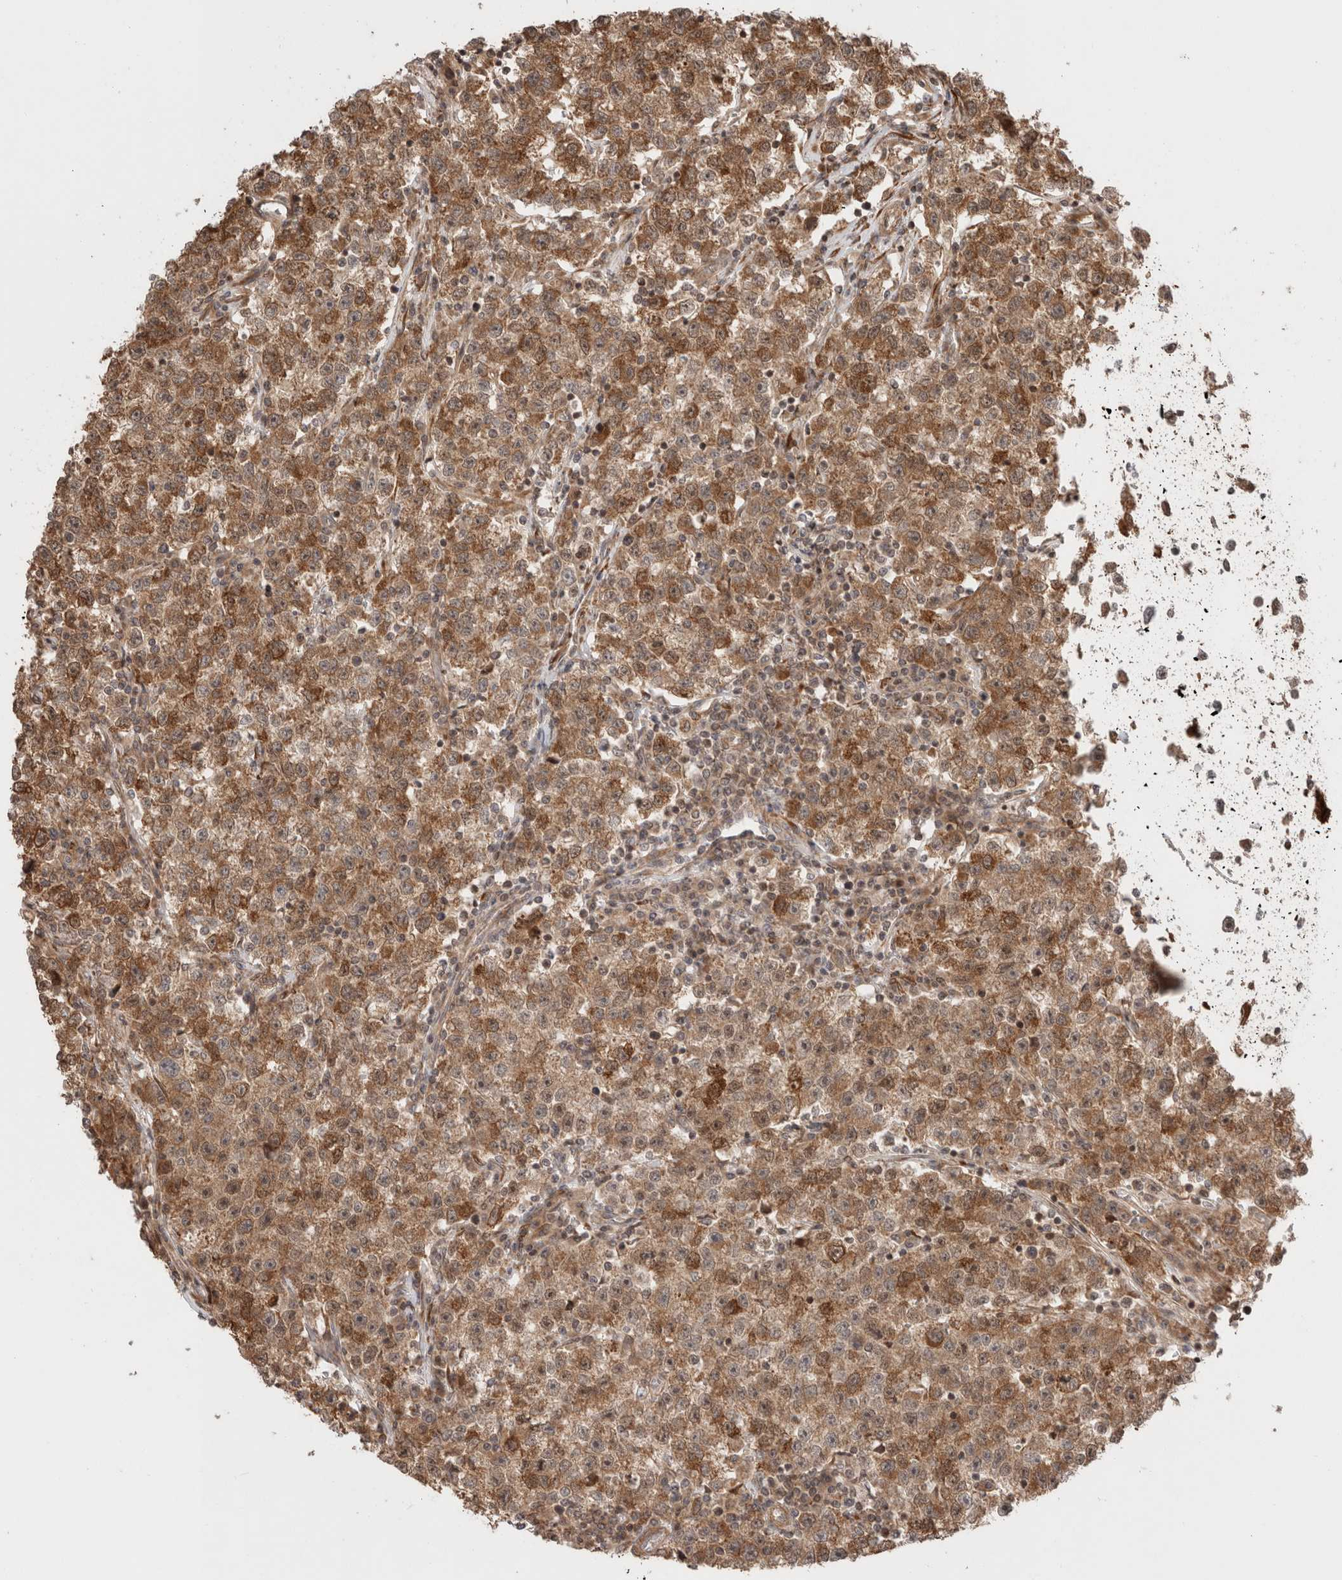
{"staining": {"intensity": "moderate", "quantity": ">75%", "location": "cytoplasmic/membranous,nuclear"}, "tissue": "testis cancer", "cell_type": "Tumor cells", "image_type": "cancer", "snomed": [{"axis": "morphology", "description": "Seminoma, NOS"}, {"axis": "topography", "description": "Testis"}], "caption": "This image displays immunohistochemistry (IHC) staining of human seminoma (testis), with medium moderate cytoplasmic/membranous and nuclear staining in approximately >75% of tumor cells.", "gene": "ZNF649", "patient": {"sex": "male", "age": 22}}